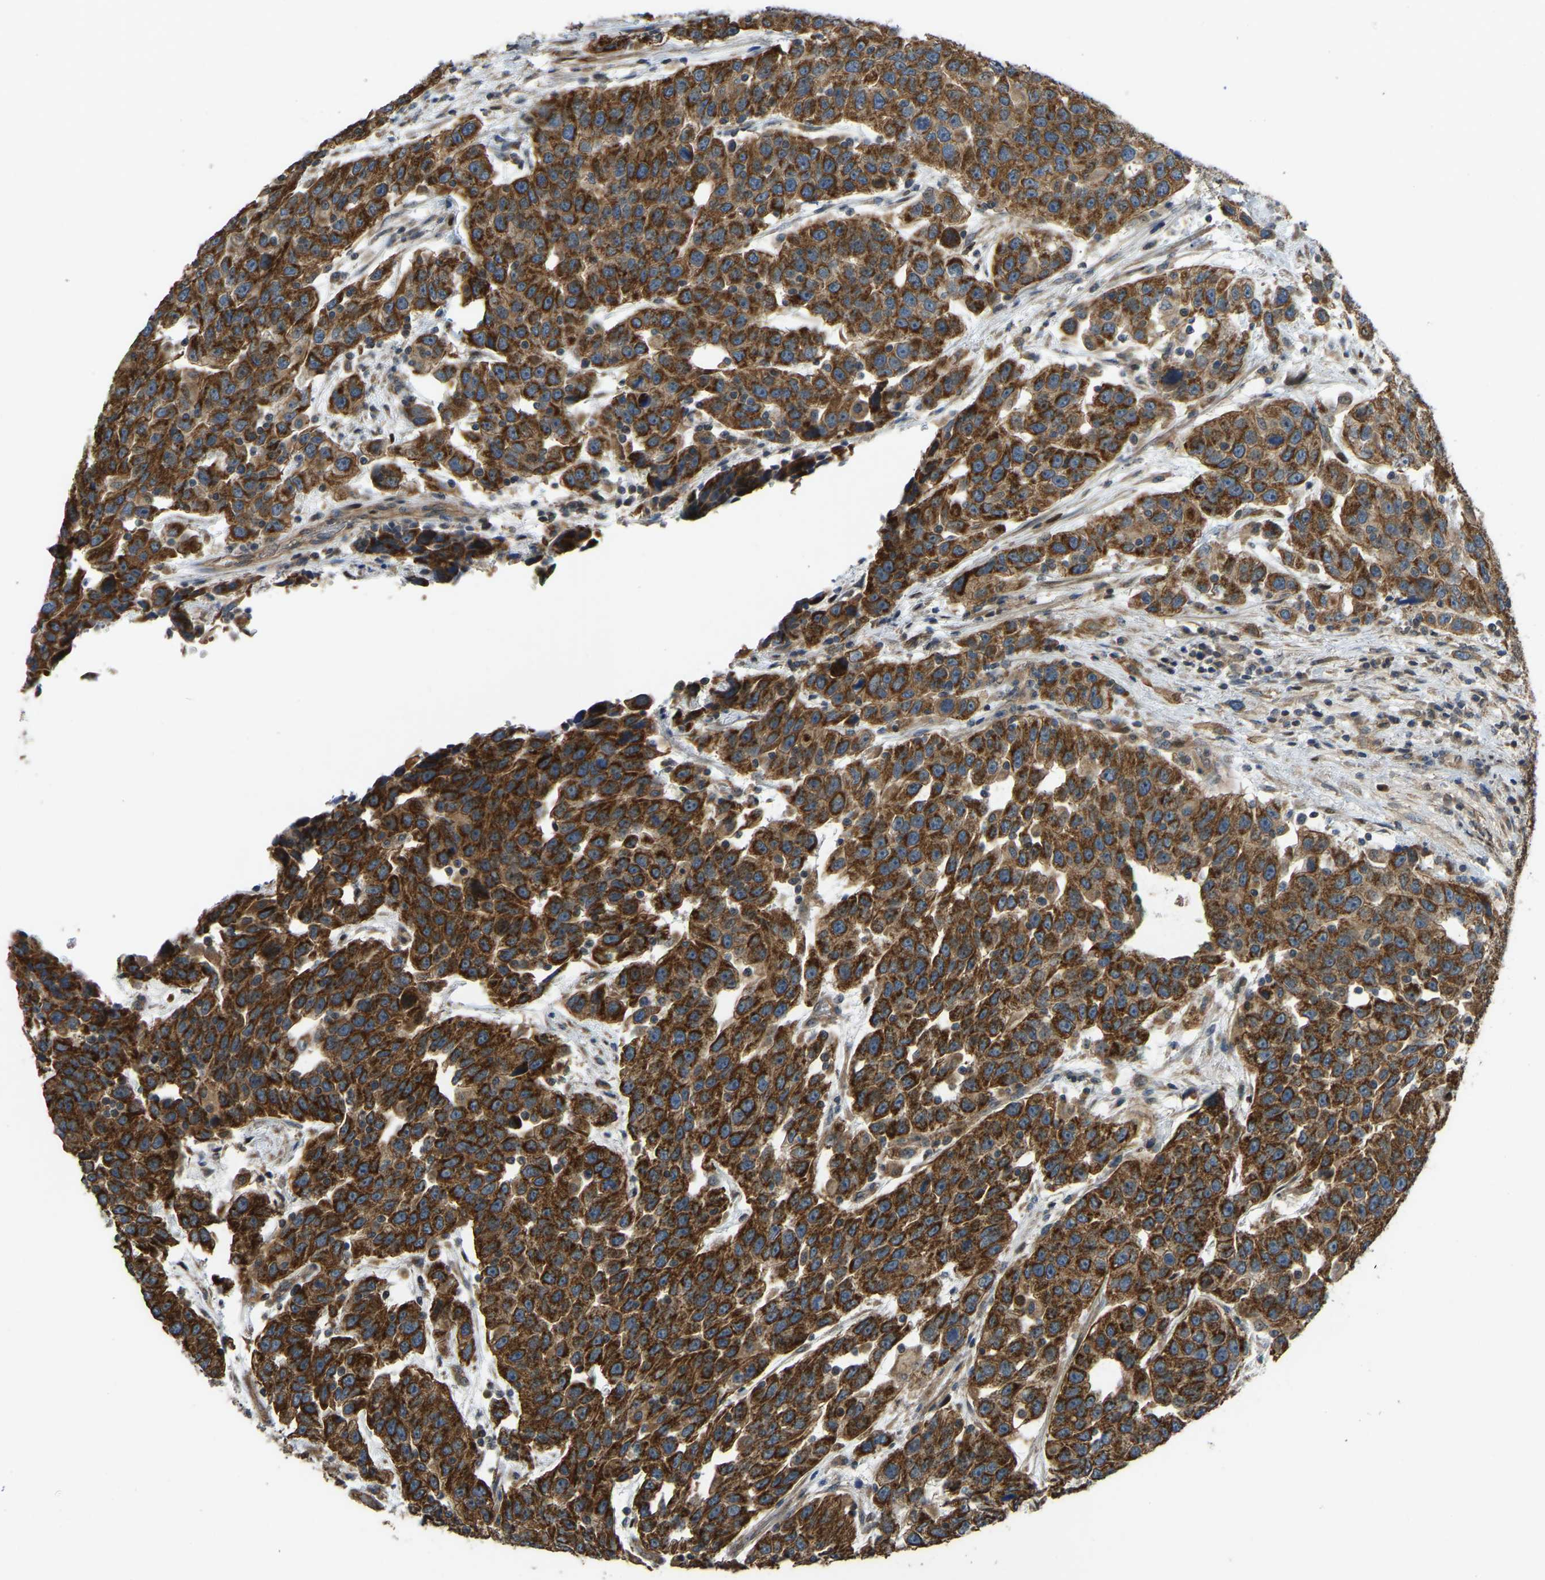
{"staining": {"intensity": "strong", "quantity": ">75%", "location": "cytoplasmic/membranous"}, "tissue": "urothelial cancer", "cell_type": "Tumor cells", "image_type": "cancer", "snomed": [{"axis": "morphology", "description": "Urothelial carcinoma, High grade"}, {"axis": "topography", "description": "Urinary bladder"}], "caption": "Immunohistochemical staining of urothelial cancer exhibits high levels of strong cytoplasmic/membranous protein expression in approximately >75% of tumor cells. (DAB (3,3'-diaminobenzidine) IHC, brown staining for protein, blue staining for nuclei).", "gene": "C21orf91", "patient": {"sex": "female", "age": 80}}